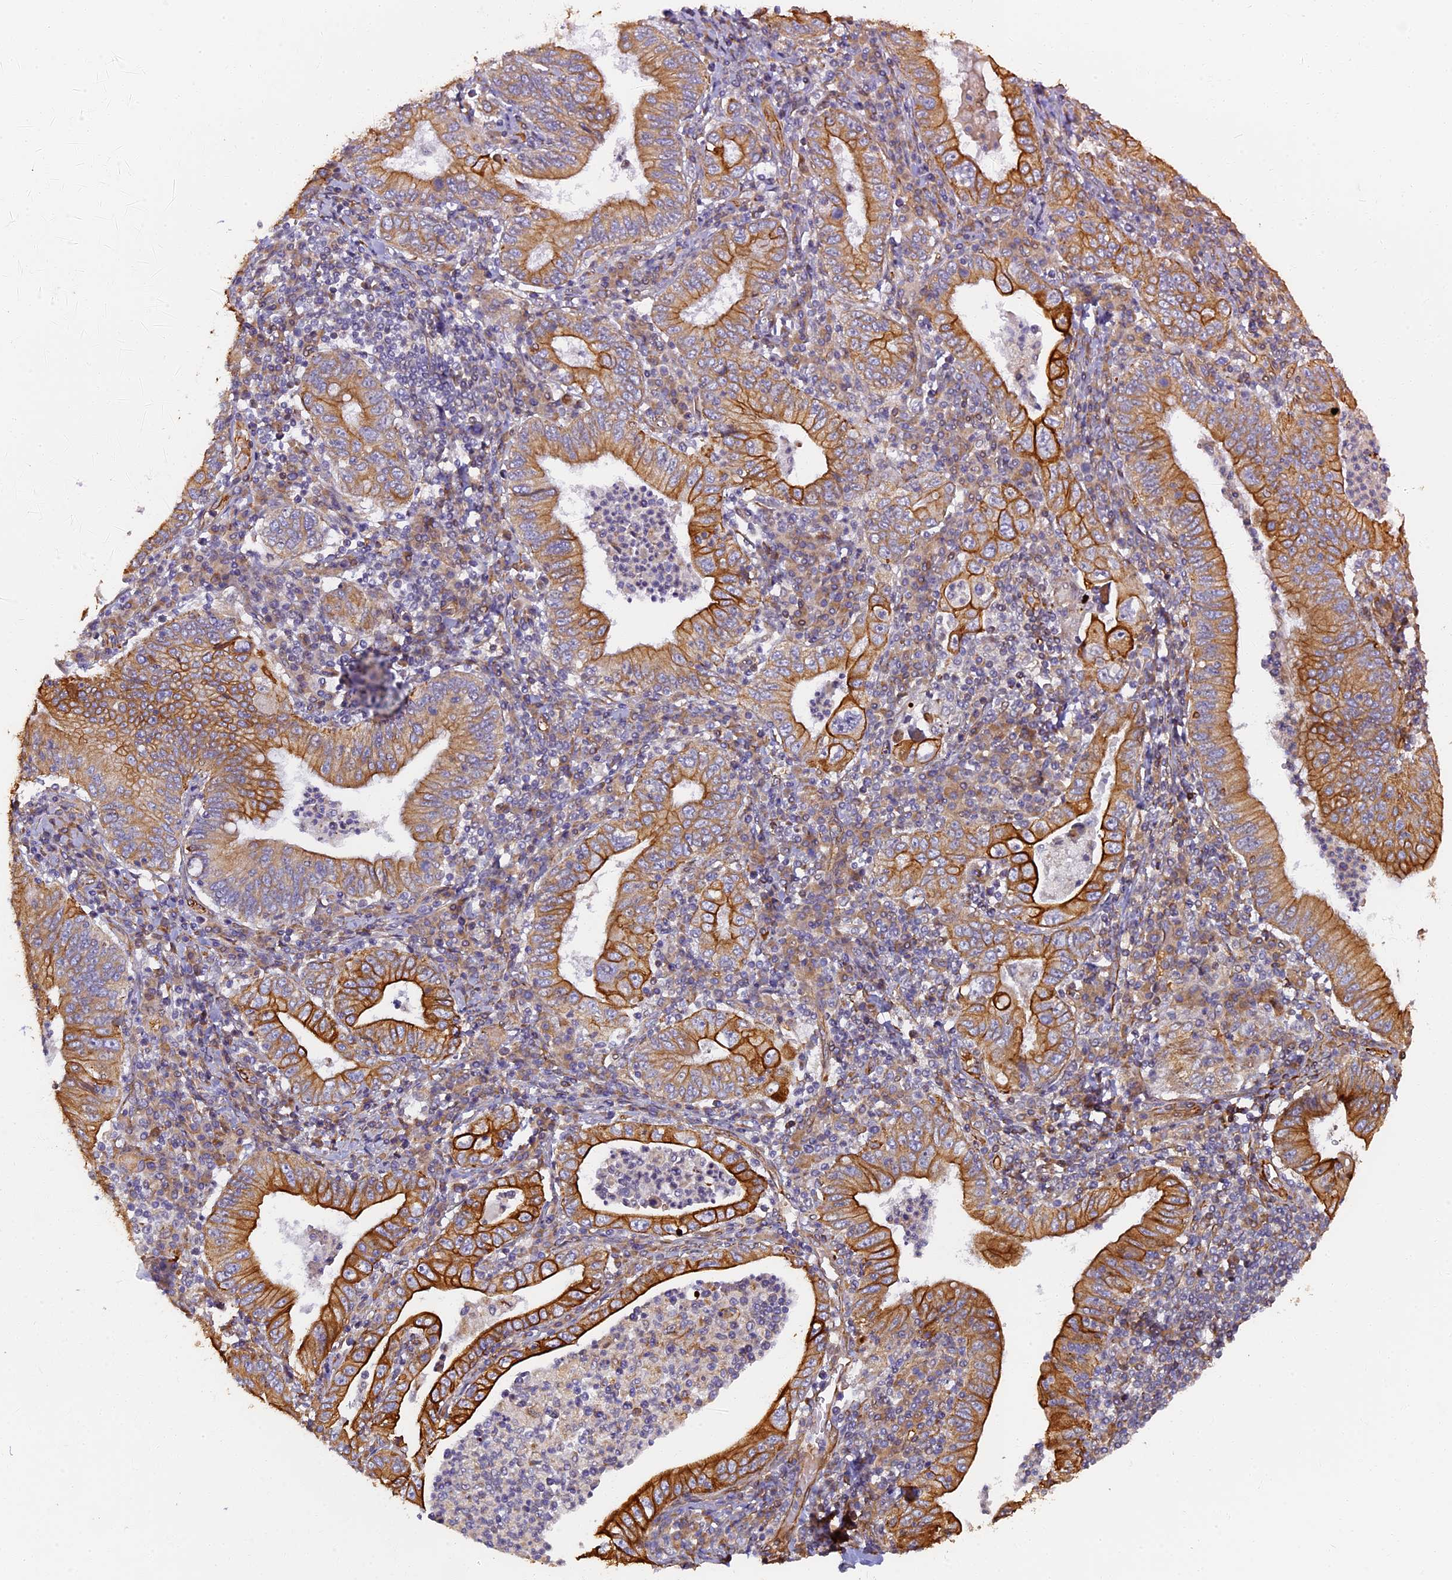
{"staining": {"intensity": "strong", "quantity": ">75%", "location": "cytoplasmic/membranous"}, "tissue": "stomach cancer", "cell_type": "Tumor cells", "image_type": "cancer", "snomed": [{"axis": "morphology", "description": "Normal tissue, NOS"}, {"axis": "morphology", "description": "Adenocarcinoma, NOS"}, {"axis": "topography", "description": "Esophagus"}, {"axis": "topography", "description": "Stomach, upper"}, {"axis": "topography", "description": "Peripheral nerve tissue"}], "caption": "Stomach adenocarcinoma stained with DAB (3,3'-diaminobenzidine) immunohistochemistry reveals high levels of strong cytoplasmic/membranous positivity in about >75% of tumor cells.", "gene": "LRRC57", "patient": {"sex": "male", "age": 62}}